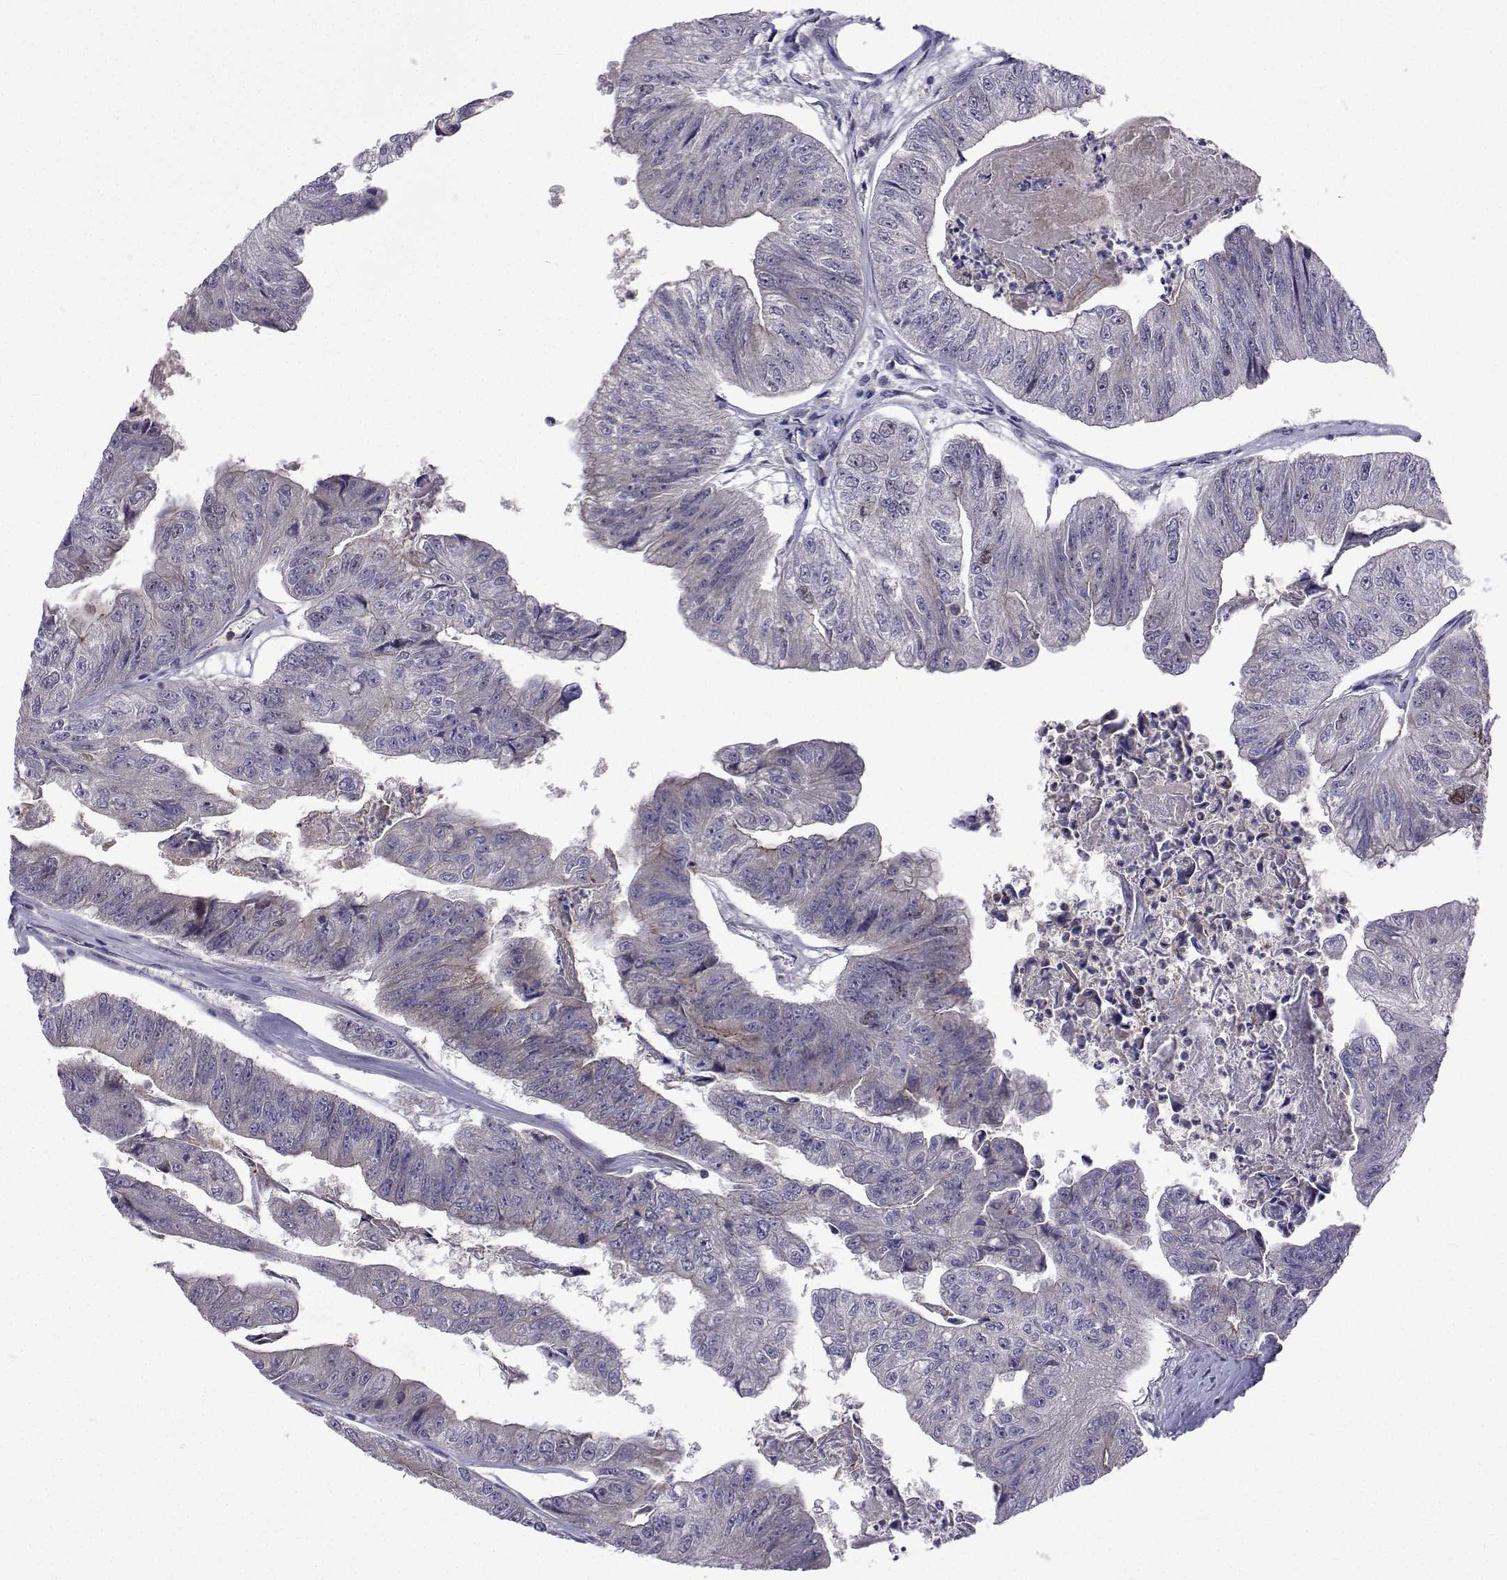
{"staining": {"intensity": "negative", "quantity": "none", "location": "none"}, "tissue": "colorectal cancer", "cell_type": "Tumor cells", "image_type": "cancer", "snomed": [{"axis": "morphology", "description": "Adenocarcinoma, NOS"}, {"axis": "topography", "description": "Colon"}], "caption": "Protein analysis of colorectal adenocarcinoma reveals no significant staining in tumor cells. (Stains: DAB (3,3'-diaminobenzidine) IHC with hematoxylin counter stain, Microscopy: brightfield microscopy at high magnification).", "gene": "DHTKD1", "patient": {"sex": "female", "age": 67}}